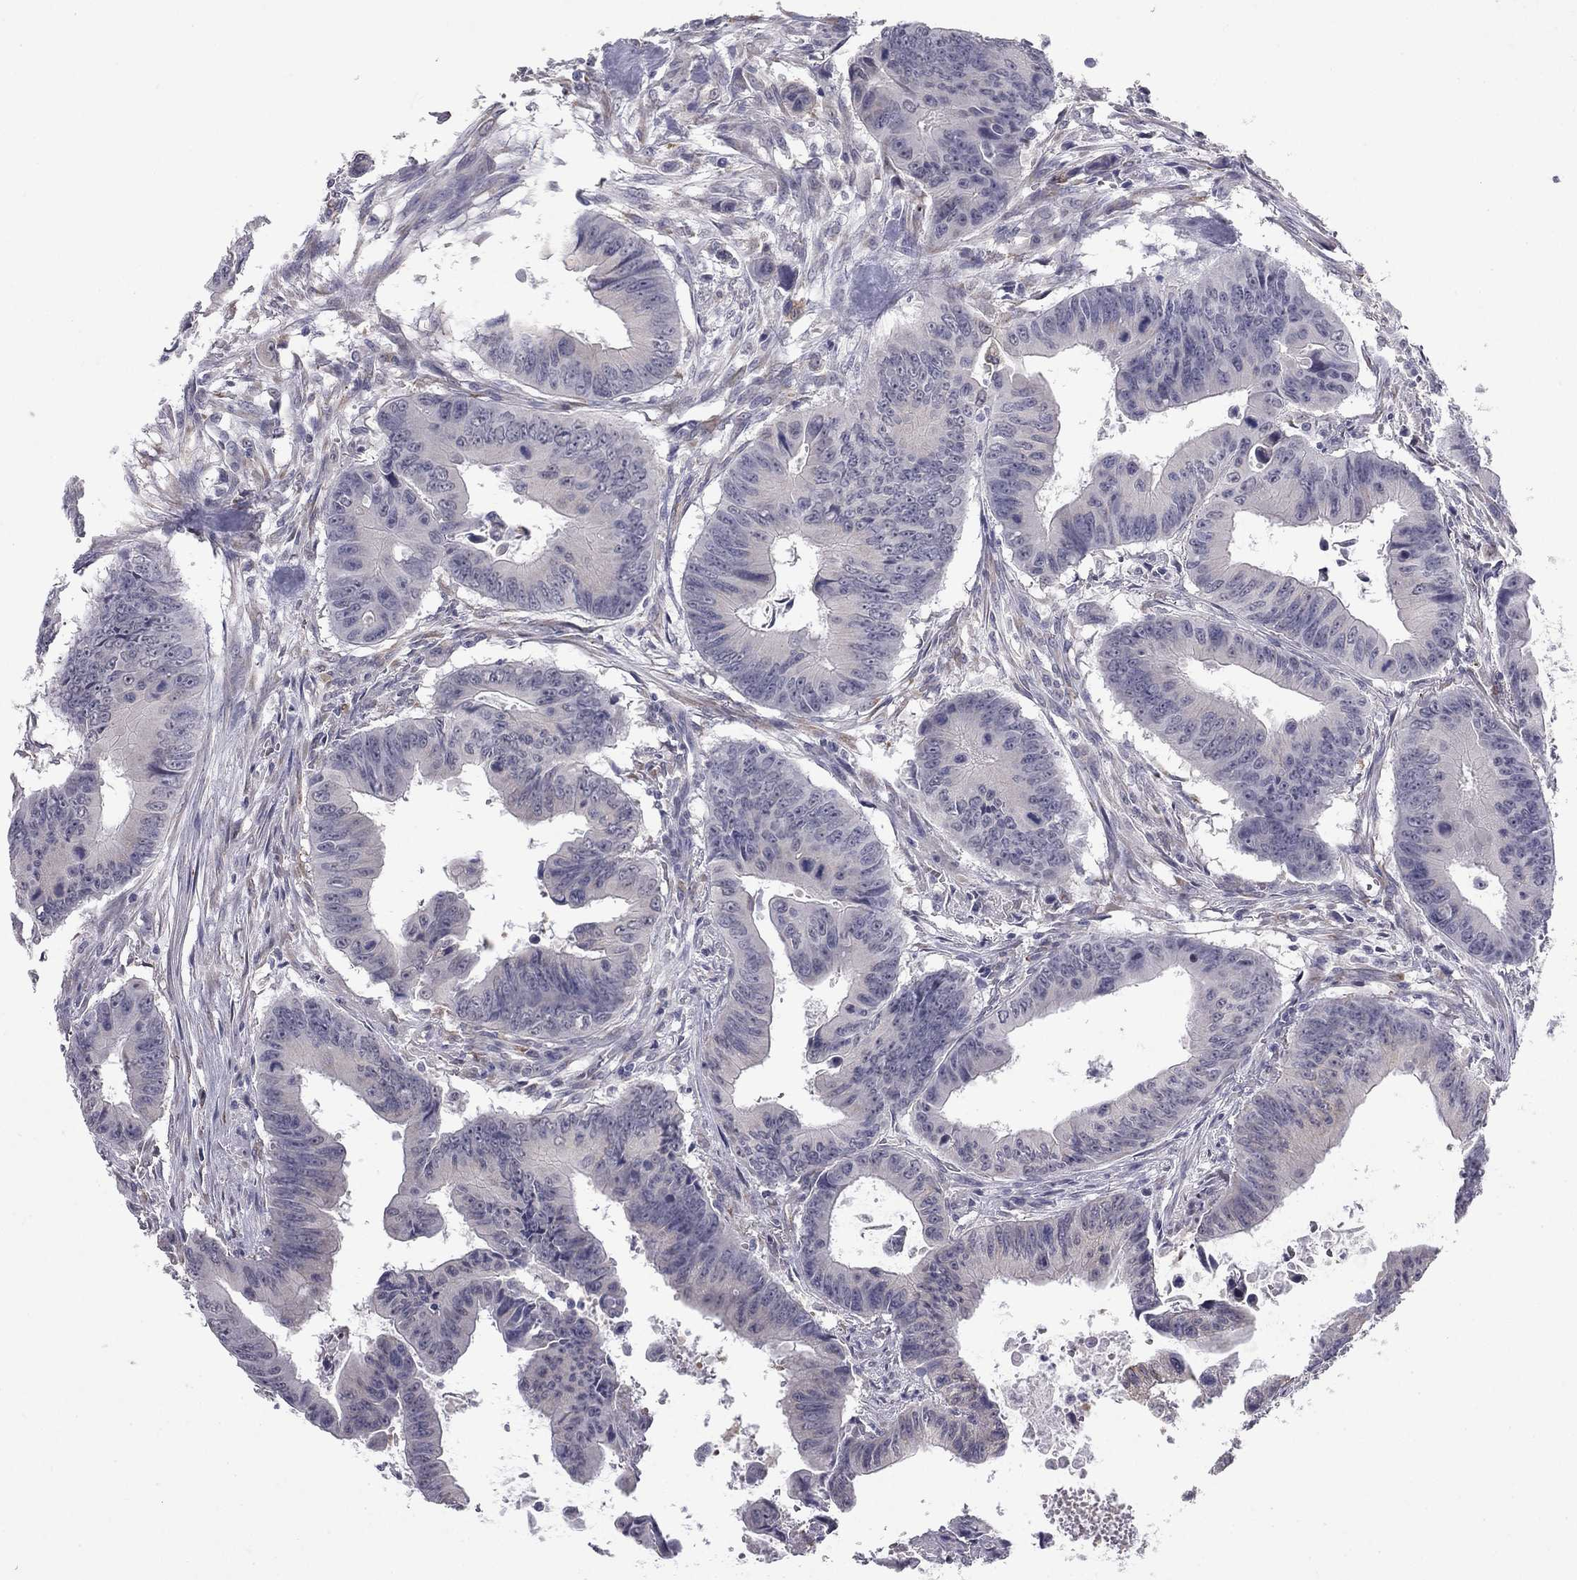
{"staining": {"intensity": "weak", "quantity": "25%-75%", "location": "cytoplasmic/membranous"}, "tissue": "colorectal cancer", "cell_type": "Tumor cells", "image_type": "cancer", "snomed": [{"axis": "morphology", "description": "Adenocarcinoma, NOS"}, {"axis": "topography", "description": "Colon"}], "caption": "Immunohistochemistry staining of colorectal cancer (adenocarcinoma), which exhibits low levels of weak cytoplasmic/membranous positivity in about 25%-75% of tumor cells indicating weak cytoplasmic/membranous protein positivity. The staining was performed using DAB (brown) for protein detection and nuclei were counterstained in hematoxylin (blue).", "gene": "PRRT2", "patient": {"sex": "female", "age": 87}}